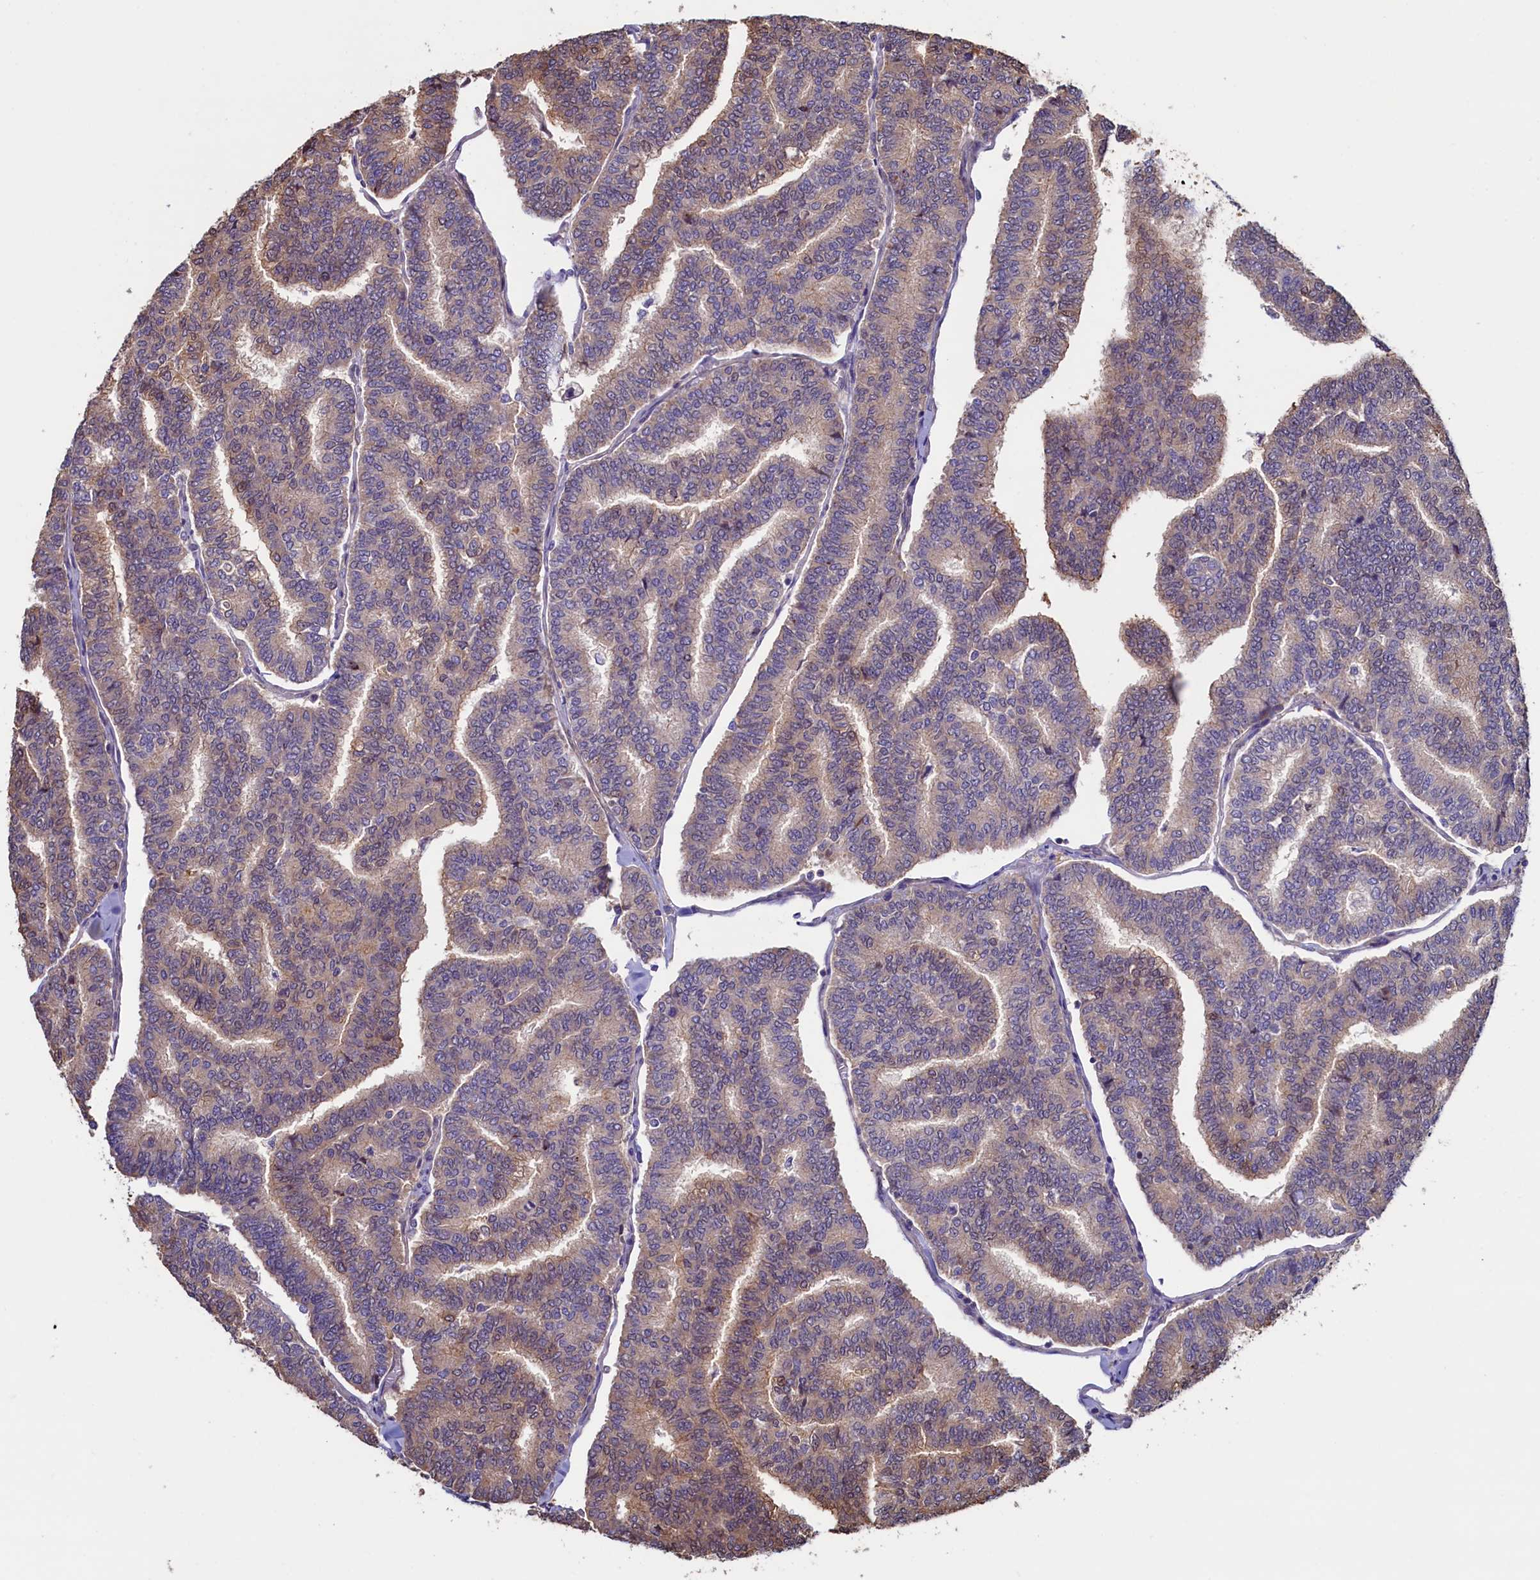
{"staining": {"intensity": "weak", "quantity": "<25%", "location": "cytoplasmic/membranous"}, "tissue": "thyroid cancer", "cell_type": "Tumor cells", "image_type": "cancer", "snomed": [{"axis": "morphology", "description": "Papillary adenocarcinoma, NOS"}, {"axis": "topography", "description": "Thyroid gland"}], "caption": "Thyroid cancer was stained to show a protein in brown. There is no significant positivity in tumor cells.", "gene": "ATXN2L", "patient": {"sex": "female", "age": 35}}